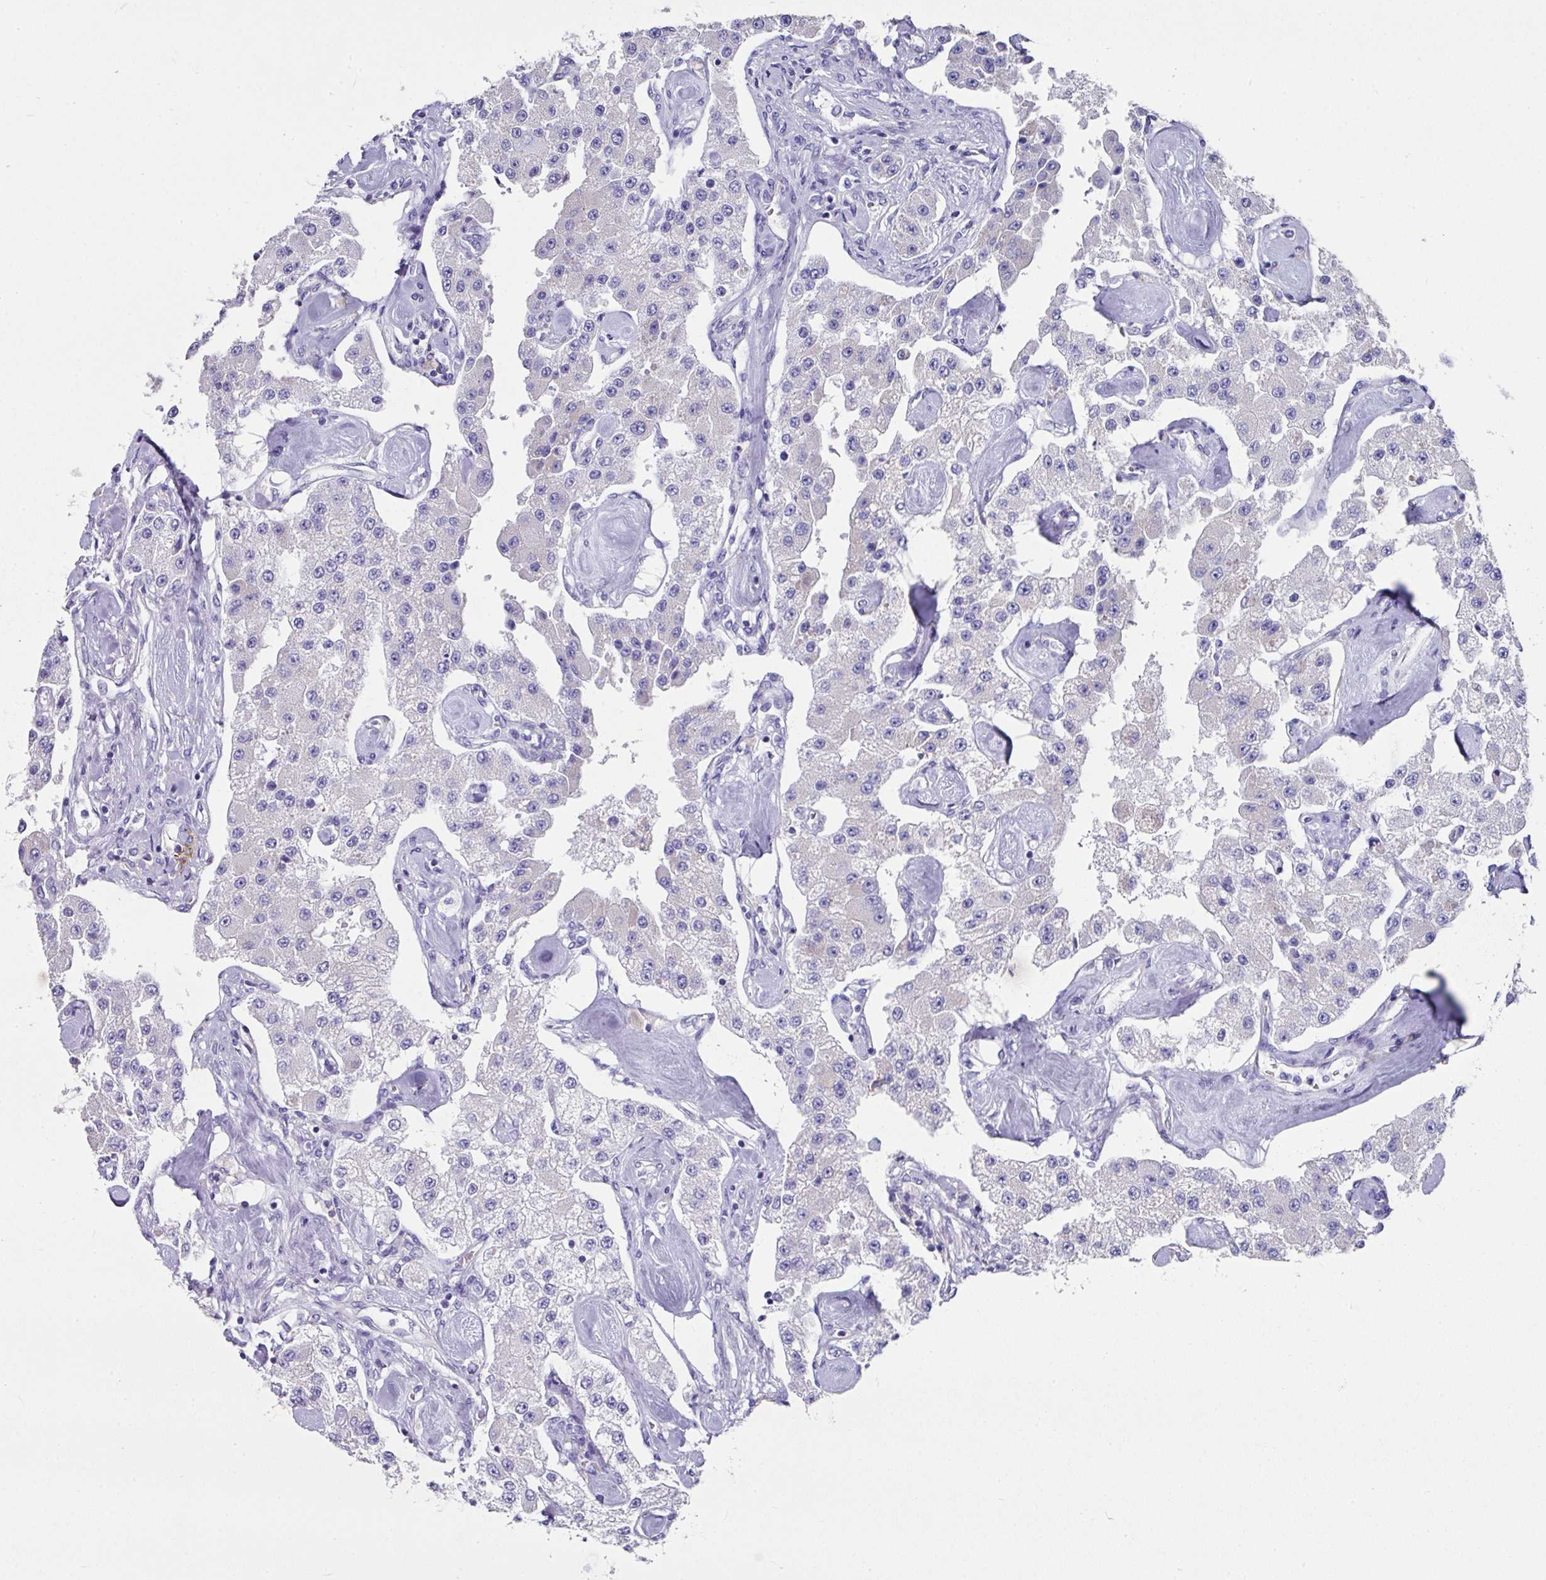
{"staining": {"intensity": "negative", "quantity": "none", "location": "none"}, "tissue": "carcinoid", "cell_type": "Tumor cells", "image_type": "cancer", "snomed": [{"axis": "morphology", "description": "Carcinoid, malignant, NOS"}, {"axis": "topography", "description": "Pancreas"}], "caption": "Immunohistochemistry image of human malignant carcinoid stained for a protein (brown), which displays no staining in tumor cells.", "gene": "CLDN1", "patient": {"sex": "male", "age": 41}}